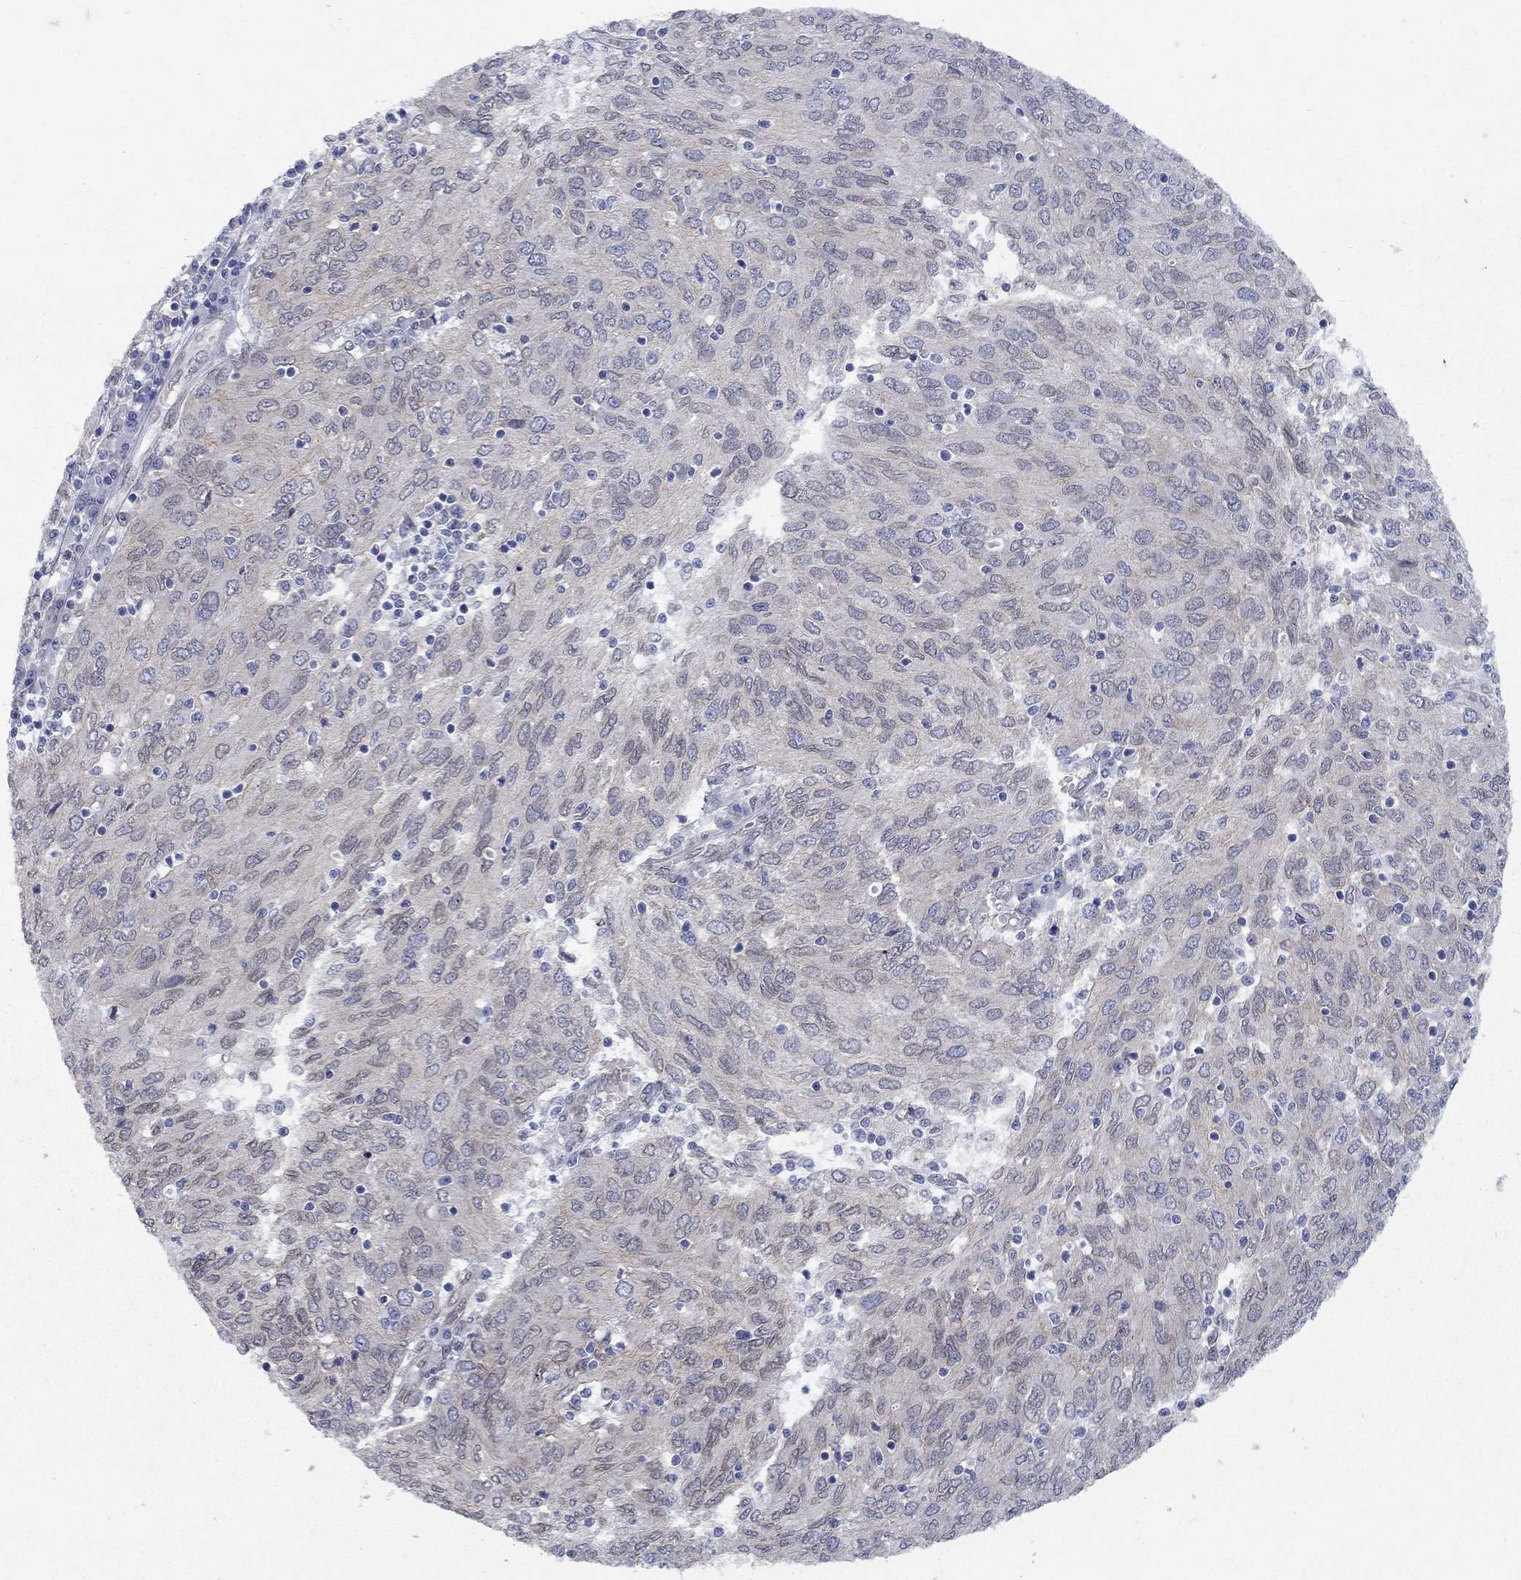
{"staining": {"intensity": "negative", "quantity": "none", "location": "none"}, "tissue": "ovarian cancer", "cell_type": "Tumor cells", "image_type": "cancer", "snomed": [{"axis": "morphology", "description": "Carcinoma, endometroid"}, {"axis": "topography", "description": "Ovary"}], "caption": "This is an immunohistochemistry (IHC) histopathology image of ovarian cancer (endometroid carcinoma). There is no positivity in tumor cells.", "gene": "EMC9", "patient": {"sex": "female", "age": 50}}